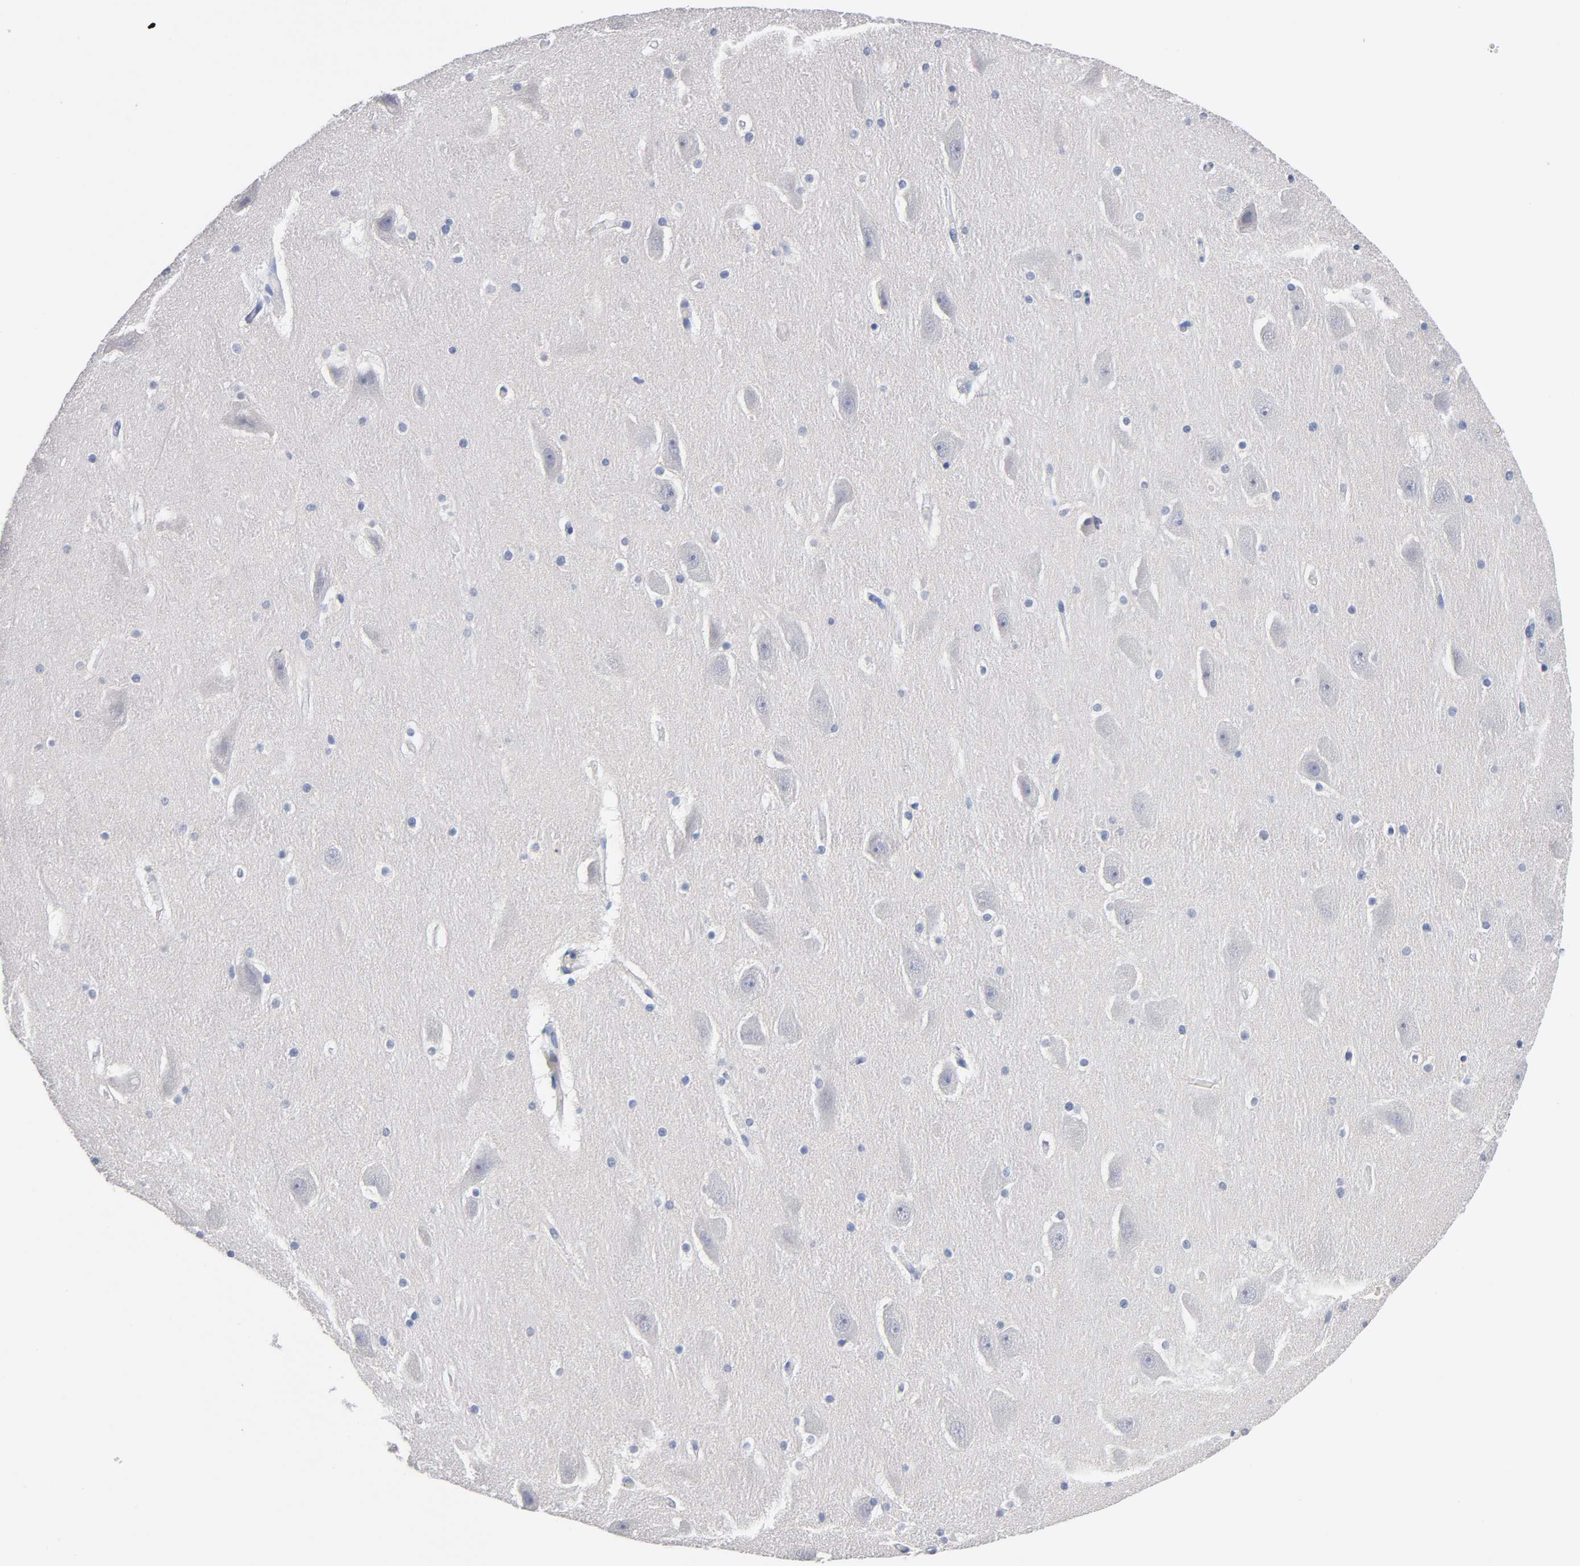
{"staining": {"intensity": "negative", "quantity": "none", "location": "none"}, "tissue": "hippocampus", "cell_type": "Glial cells", "image_type": "normal", "snomed": [{"axis": "morphology", "description": "Normal tissue, NOS"}, {"axis": "topography", "description": "Hippocampus"}], "caption": "The histopathology image demonstrates no staining of glial cells in benign hippocampus.", "gene": "ZCCHC13", "patient": {"sex": "male", "age": 45}}